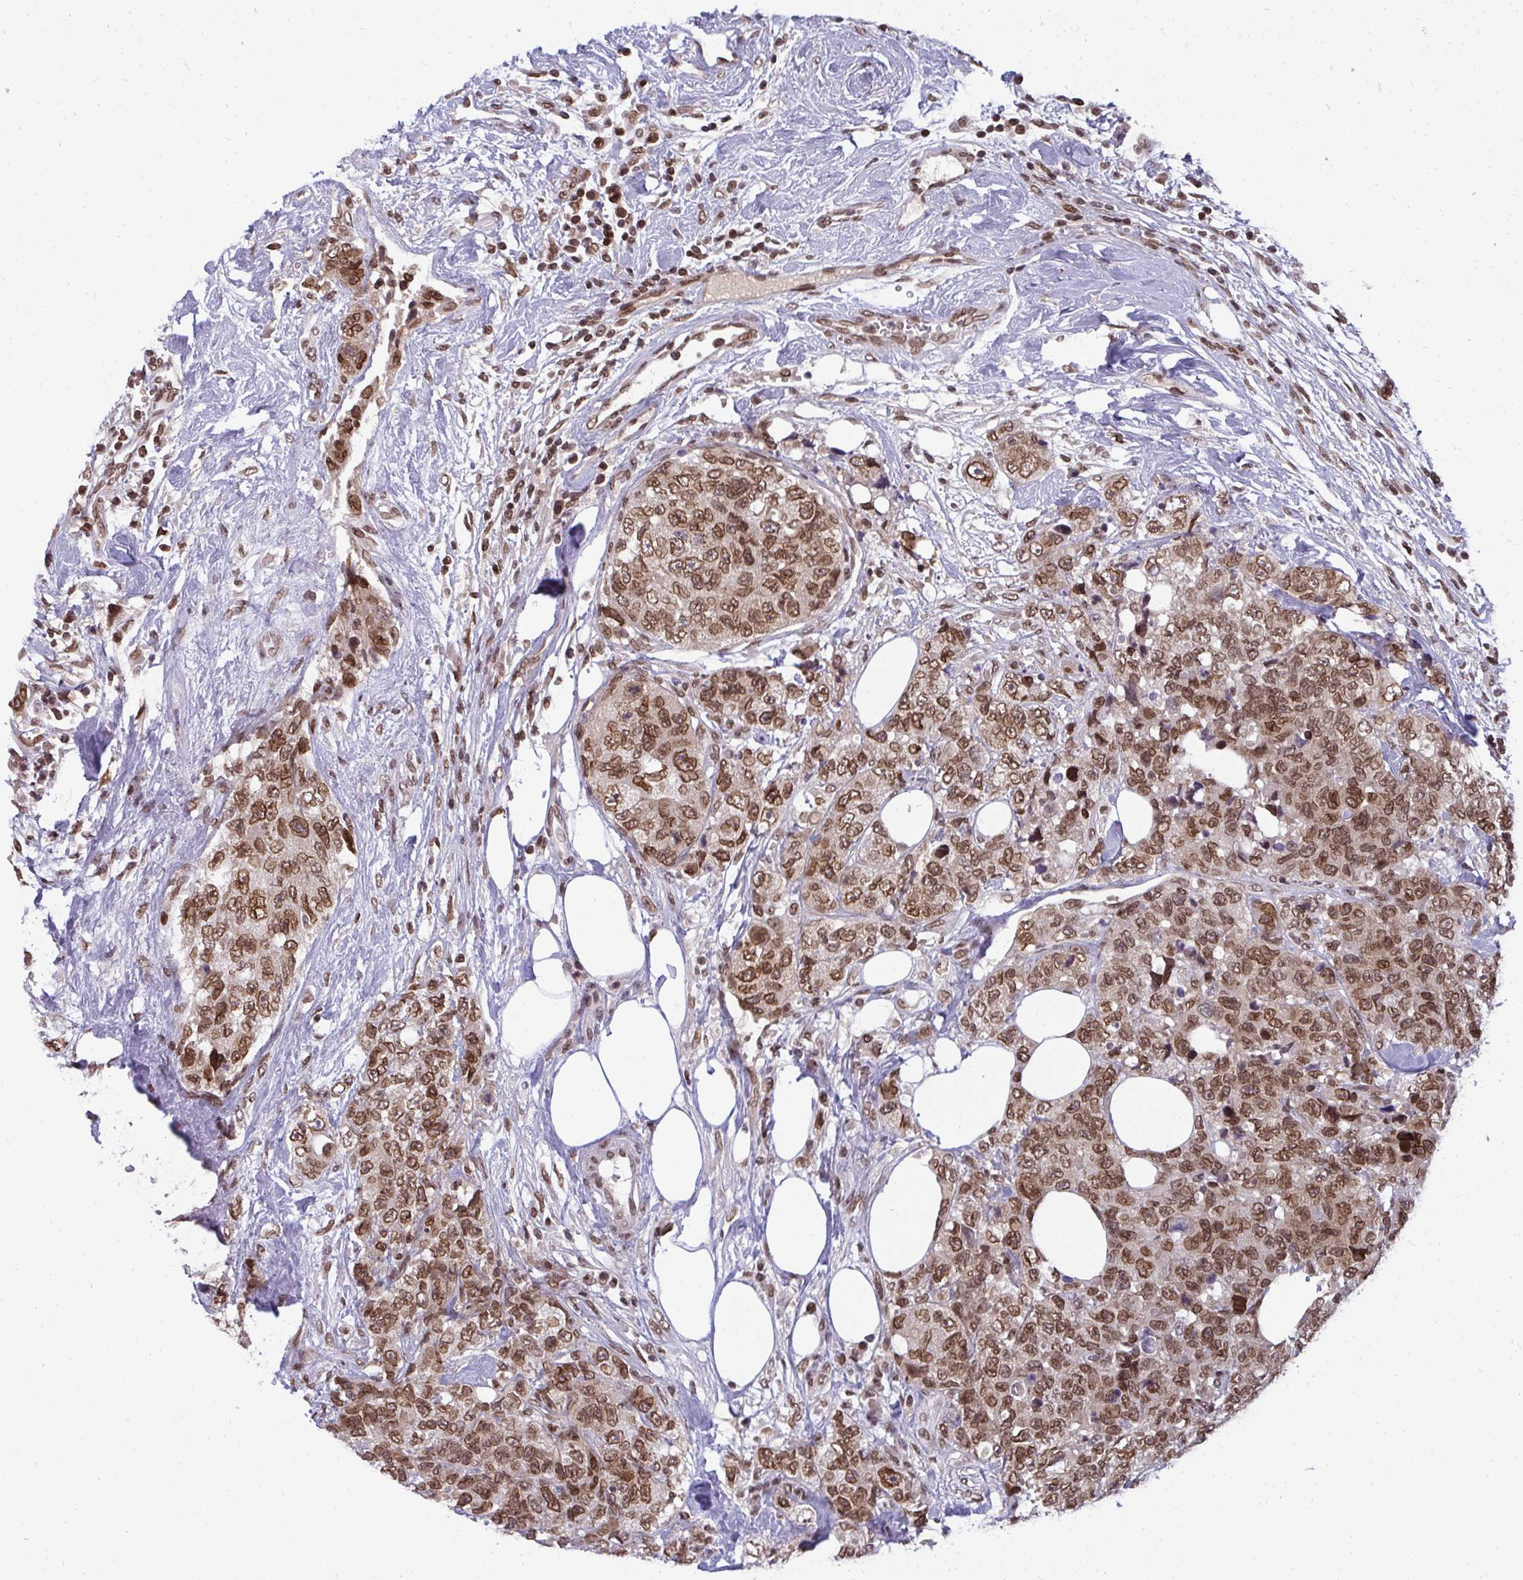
{"staining": {"intensity": "moderate", "quantity": ">75%", "location": "nuclear"}, "tissue": "urothelial cancer", "cell_type": "Tumor cells", "image_type": "cancer", "snomed": [{"axis": "morphology", "description": "Urothelial carcinoma, High grade"}, {"axis": "topography", "description": "Urinary bladder"}], "caption": "Protein staining demonstrates moderate nuclear staining in about >75% of tumor cells in urothelial cancer. The protein of interest is shown in brown color, while the nuclei are stained blue.", "gene": "JPT1", "patient": {"sex": "female", "age": 78}}